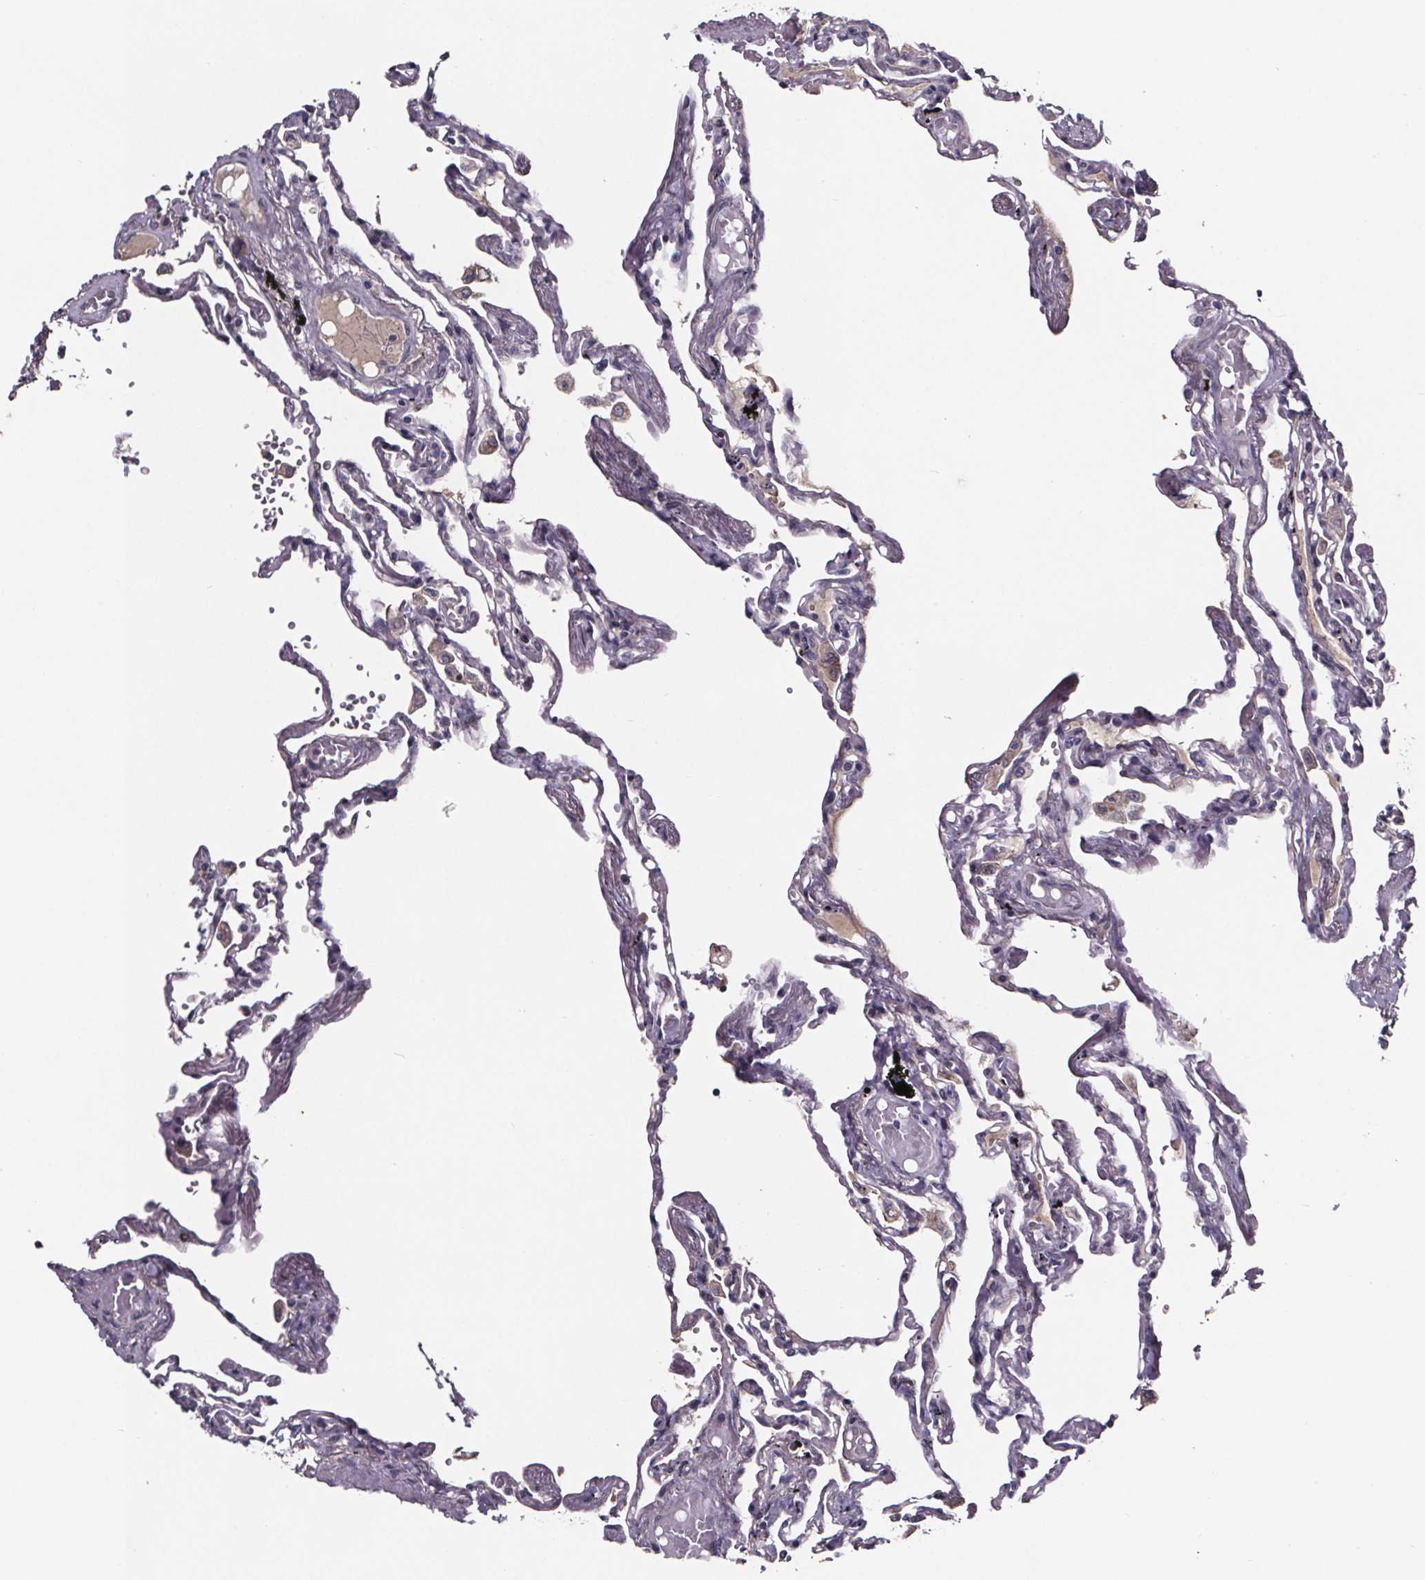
{"staining": {"intensity": "moderate", "quantity": "<25%", "location": "nuclear"}, "tissue": "lung", "cell_type": "Alveolar cells", "image_type": "normal", "snomed": [{"axis": "morphology", "description": "Normal tissue, NOS"}, {"axis": "morphology", "description": "Adenocarcinoma, NOS"}, {"axis": "topography", "description": "Cartilage tissue"}, {"axis": "topography", "description": "Lung"}], "caption": "An image of lung stained for a protein demonstrates moderate nuclear brown staining in alveolar cells. The staining was performed using DAB (3,3'-diaminobenzidine) to visualize the protein expression in brown, while the nuclei were stained in blue with hematoxylin (Magnification: 20x).", "gene": "NPHP4", "patient": {"sex": "female", "age": 67}}